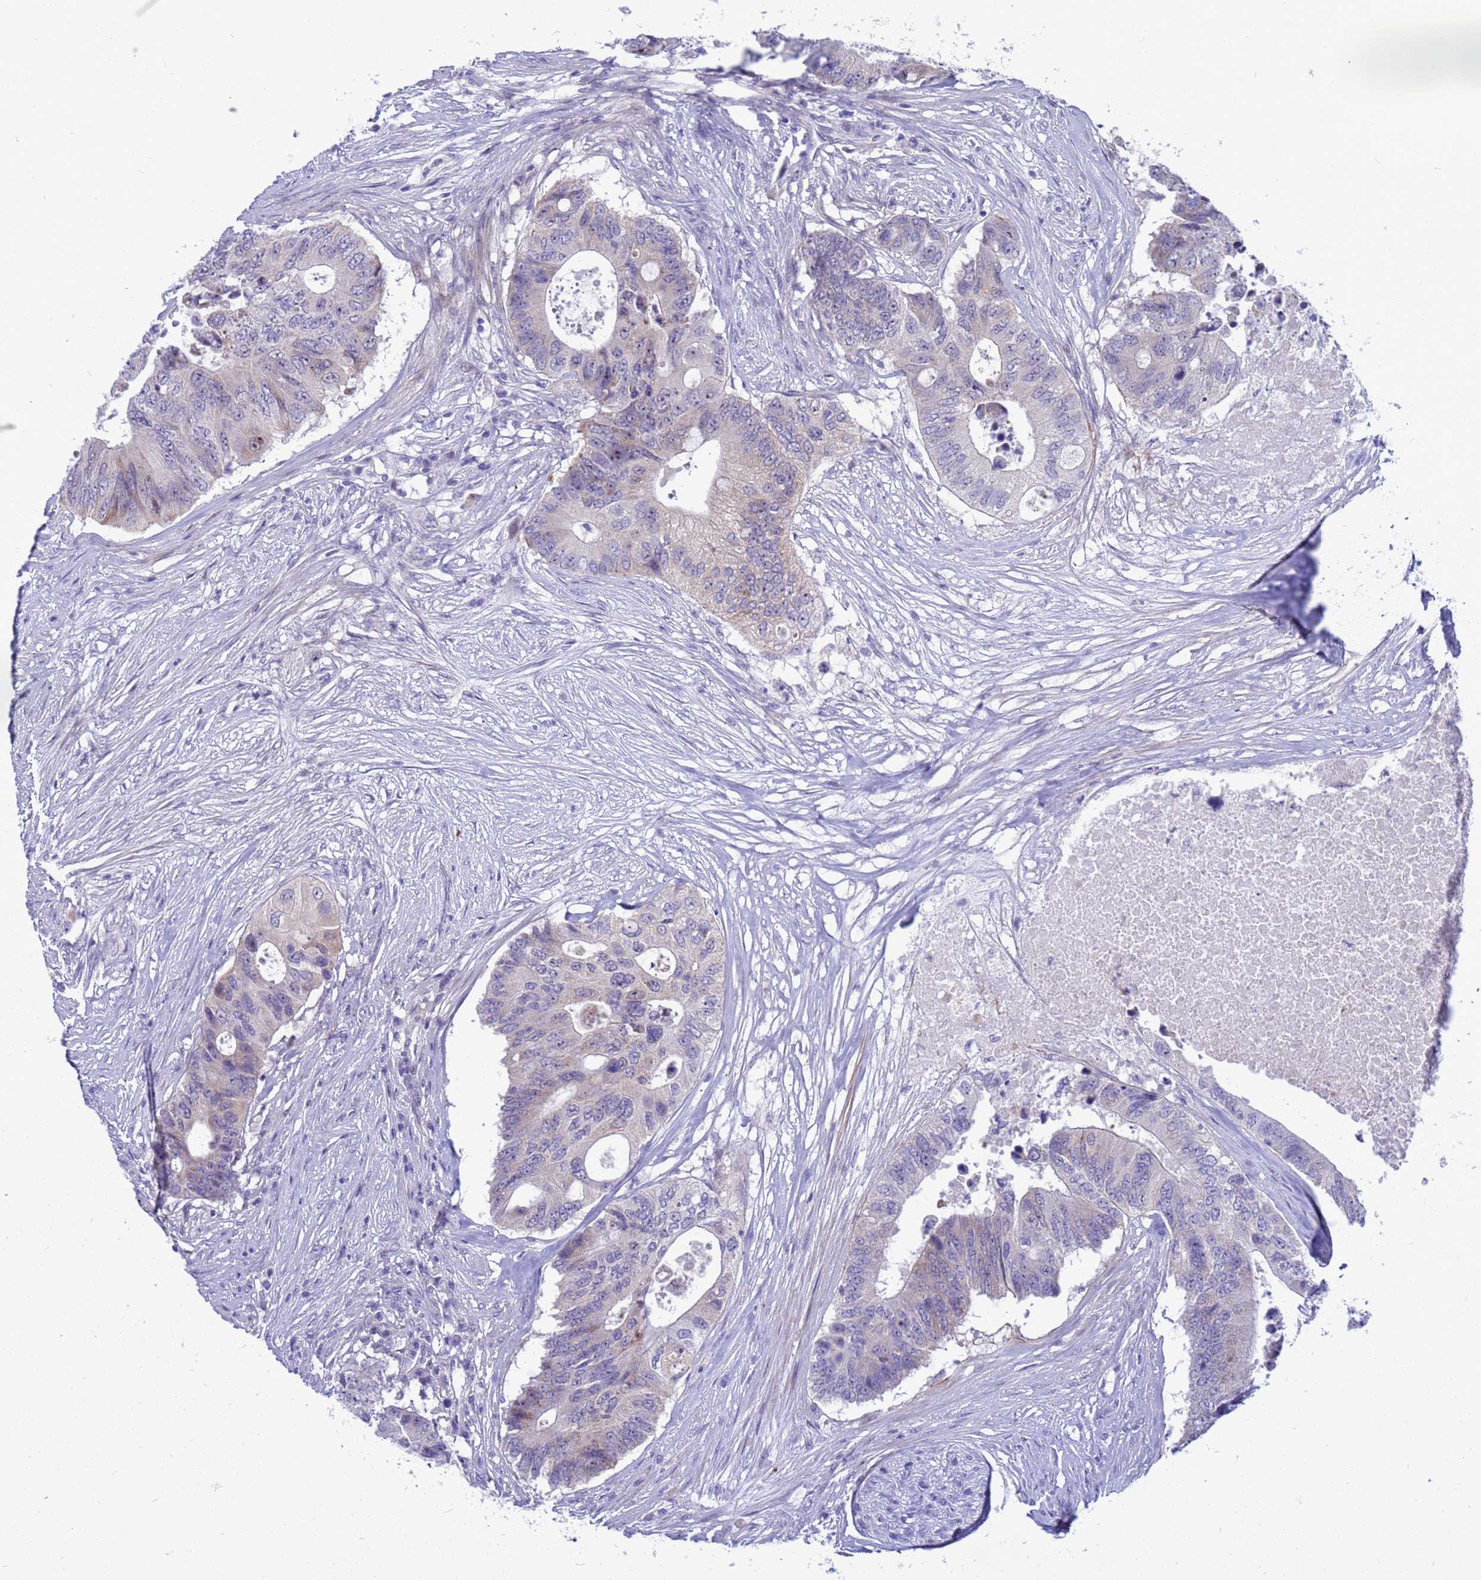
{"staining": {"intensity": "negative", "quantity": "none", "location": "none"}, "tissue": "colorectal cancer", "cell_type": "Tumor cells", "image_type": "cancer", "snomed": [{"axis": "morphology", "description": "Adenocarcinoma, NOS"}, {"axis": "topography", "description": "Colon"}], "caption": "An image of human colorectal cancer (adenocarcinoma) is negative for staining in tumor cells. Nuclei are stained in blue.", "gene": "LRATD1", "patient": {"sex": "male", "age": 71}}